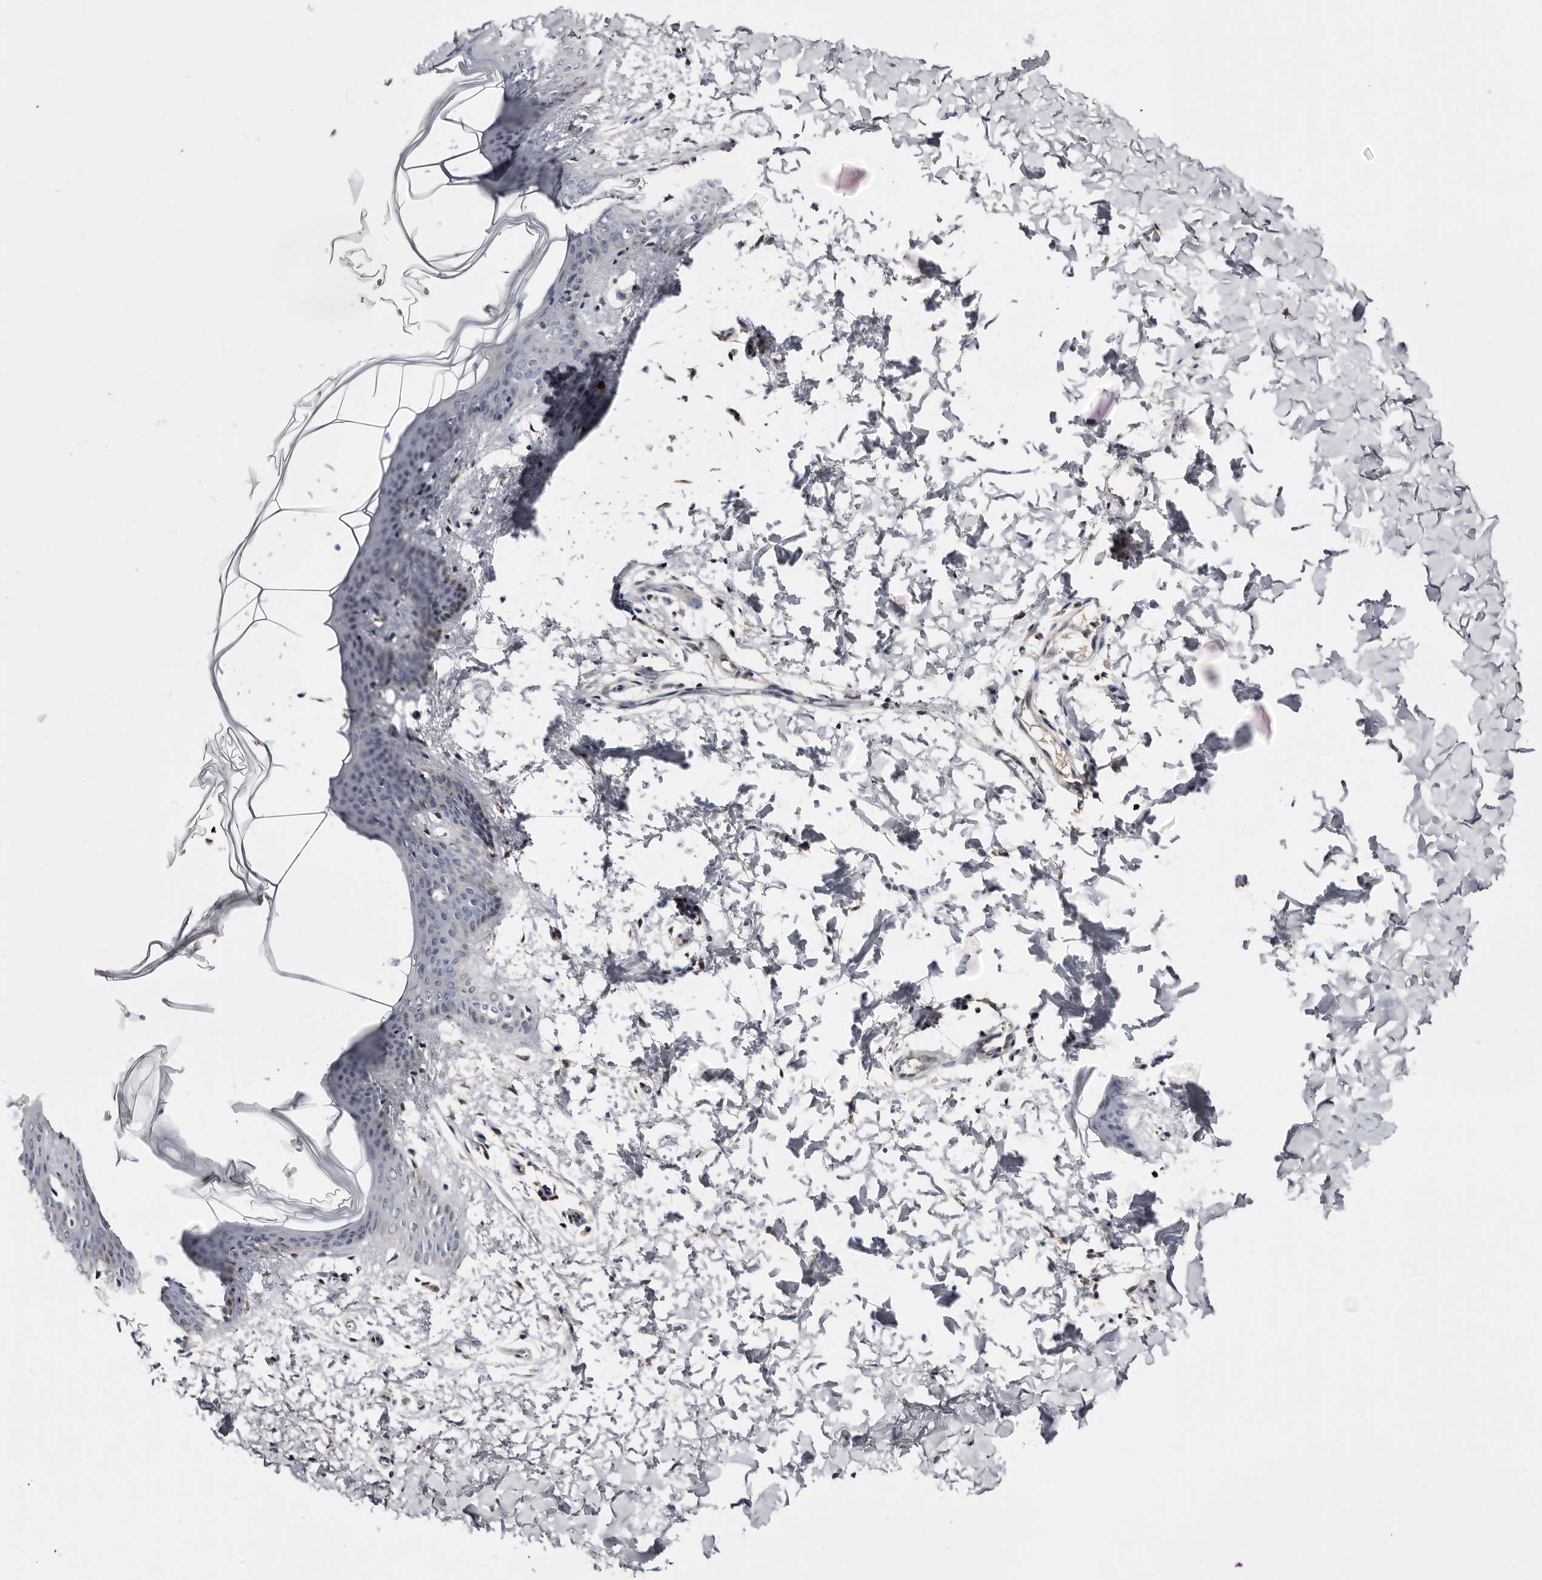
{"staining": {"intensity": "weak", "quantity": "25%-75%", "location": "cytoplasmic/membranous"}, "tissue": "skin", "cell_type": "Fibroblasts", "image_type": "normal", "snomed": [{"axis": "morphology", "description": "Normal tissue, NOS"}, {"axis": "topography", "description": "Skin"}], "caption": "A high-resolution photomicrograph shows immunohistochemistry staining of unremarkable skin, which demonstrates weak cytoplasmic/membranous expression in about 25%-75% of fibroblasts. (brown staining indicates protein expression, while blue staining denotes nuclei).", "gene": "TP53I3", "patient": {"sex": "female", "age": 17}}